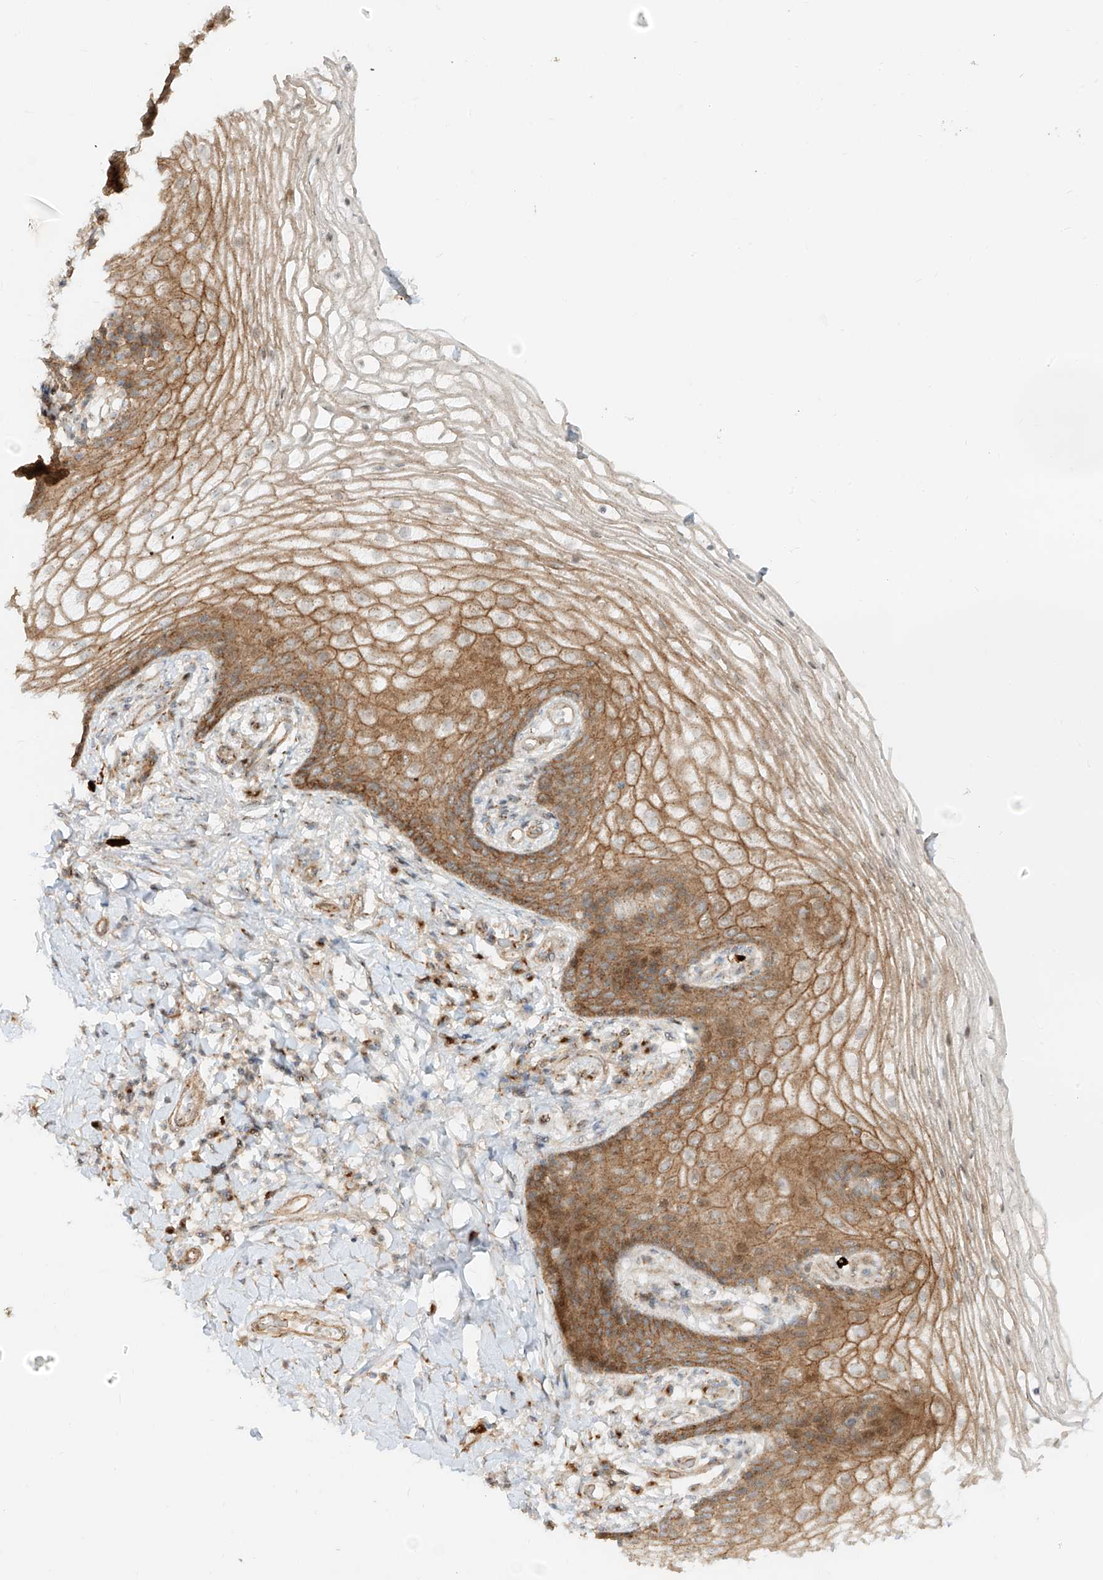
{"staining": {"intensity": "moderate", "quantity": ">75%", "location": "cytoplasmic/membranous"}, "tissue": "vagina", "cell_type": "Squamous epithelial cells", "image_type": "normal", "snomed": [{"axis": "morphology", "description": "Normal tissue, NOS"}, {"axis": "topography", "description": "Vagina"}], "caption": "Moderate cytoplasmic/membranous positivity is identified in approximately >75% of squamous epithelial cells in benign vagina.", "gene": "ZNF287", "patient": {"sex": "female", "age": 60}}